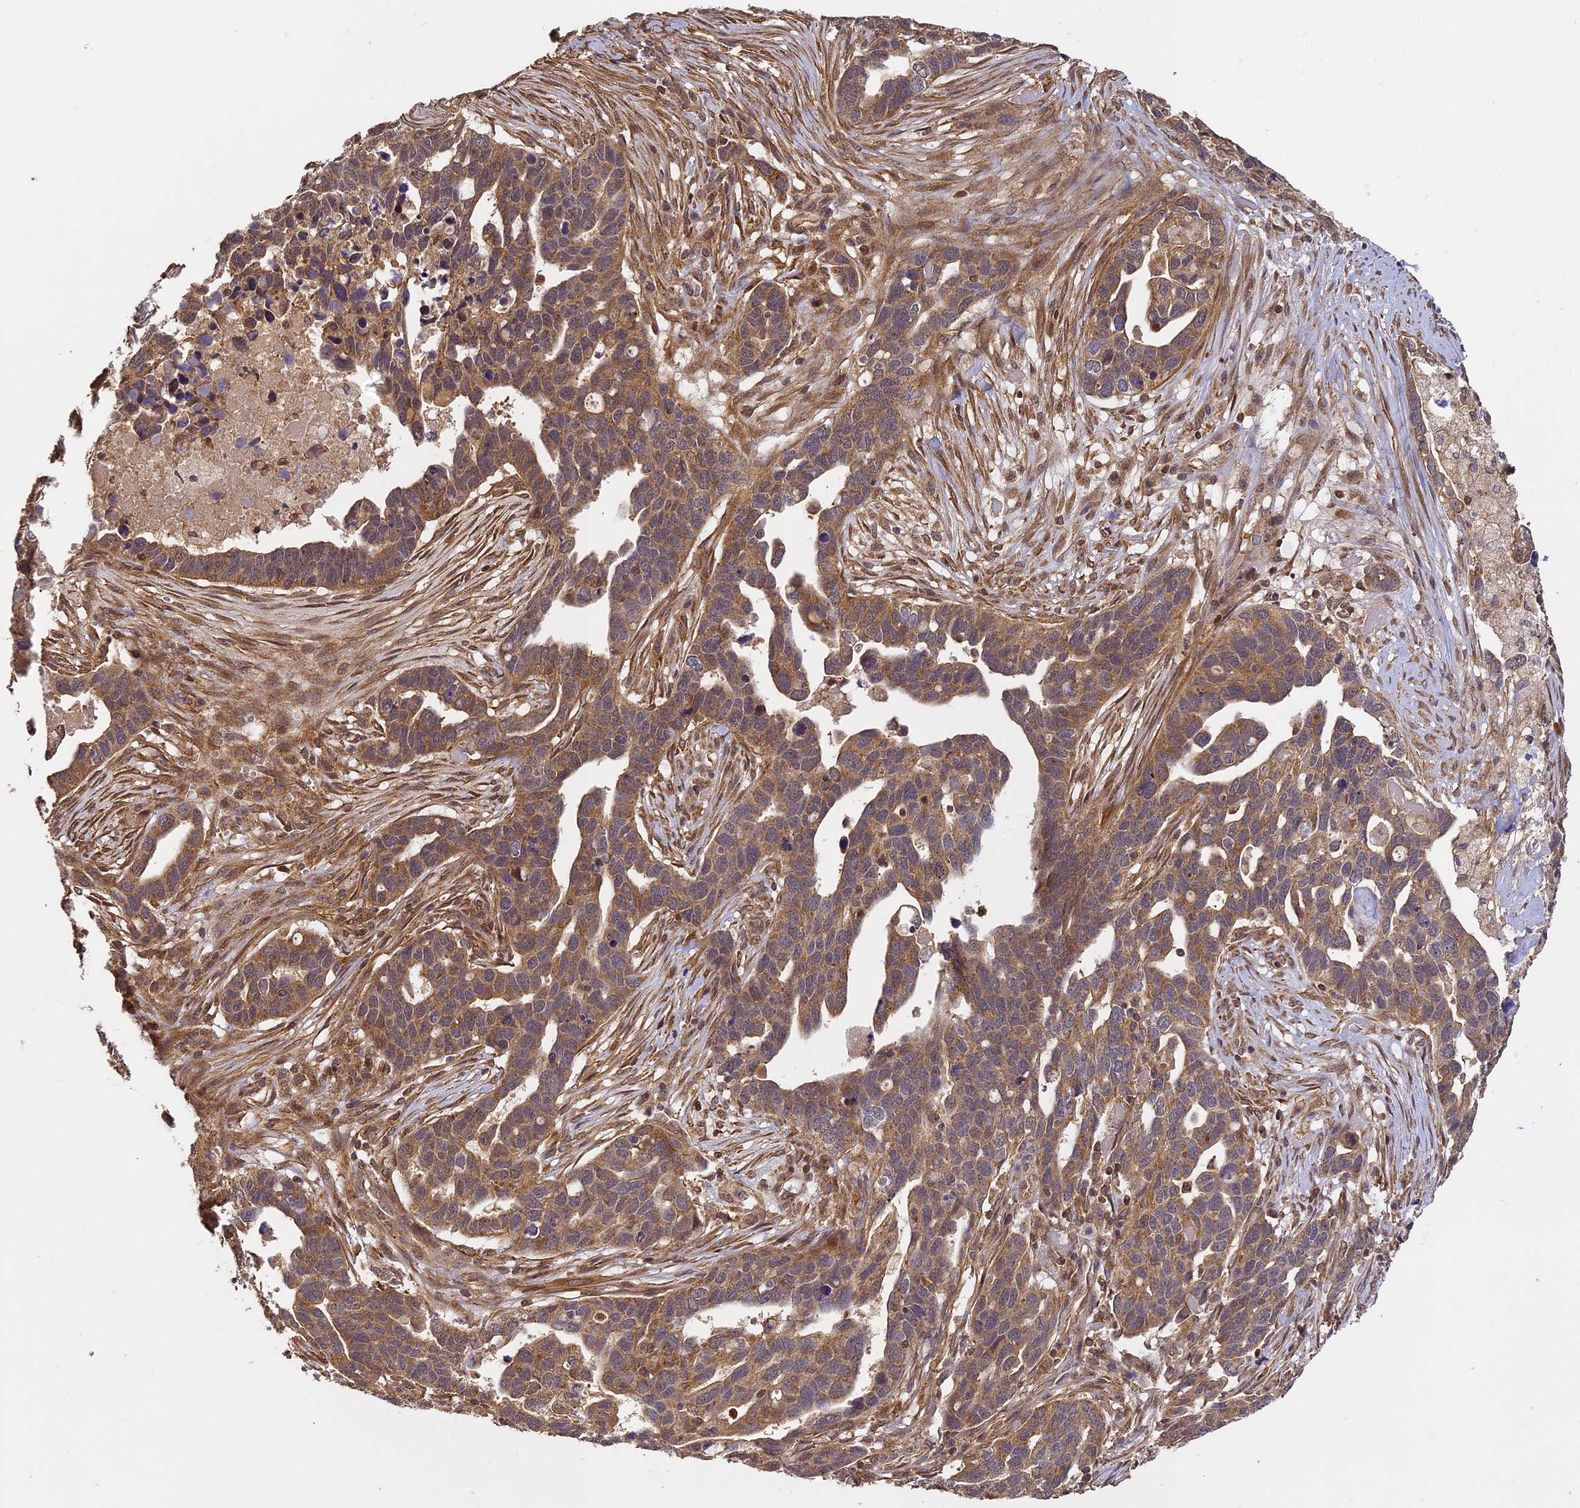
{"staining": {"intensity": "moderate", "quantity": ">75%", "location": "cytoplasmic/membranous"}, "tissue": "ovarian cancer", "cell_type": "Tumor cells", "image_type": "cancer", "snomed": [{"axis": "morphology", "description": "Cystadenocarcinoma, serous, NOS"}, {"axis": "topography", "description": "Ovary"}], "caption": "A histopathology image of human ovarian cancer stained for a protein displays moderate cytoplasmic/membranous brown staining in tumor cells. (Stains: DAB (3,3'-diaminobenzidine) in brown, nuclei in blue, Microscopy: brightfield microscopy at high magnification).", "gene": "ZNF443", "patient": {"sex": "female", "age": 54}}